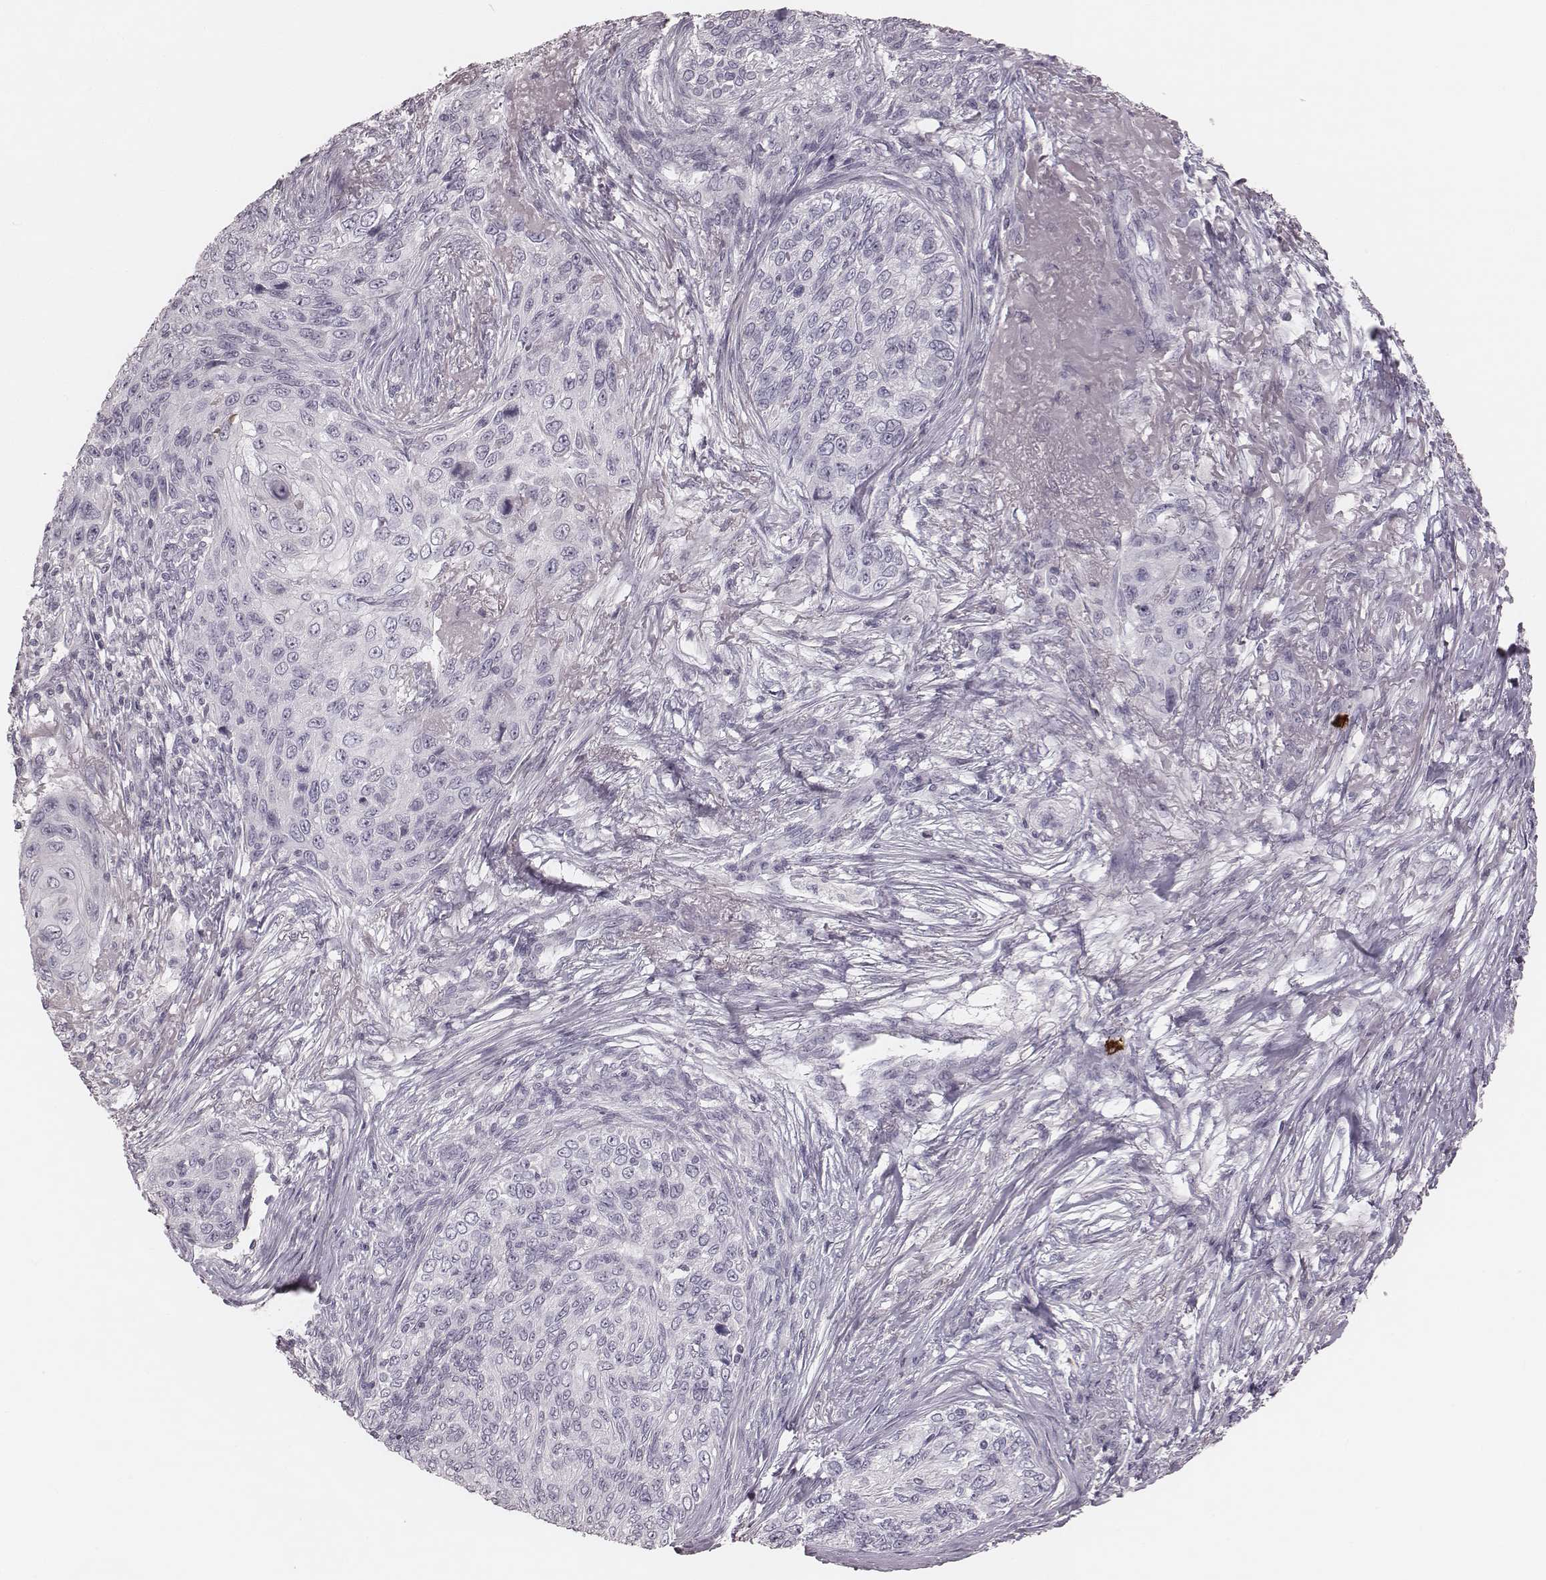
{"staining": {"intensity": "negative", "quantity": "none", "location": "none"}, "tissue": "skin cancer", "cell_type": "Tumor cells", "image_type": "cancer", "snomed": [{"axis": "morphology", "description": "Squamous cell carcinoma, NOS"}, {"axis": "topography", "description": "Skin"}], "caption": "A micrograph of skin cancer (squamous cell carcinoma) stained for a protein displays no brown staining in tumor cells. (DAB immunohistochemistry visualized using brightfield microscopy, high magnification).", "gene": "S100Z", "patient": {"sex": "male", "age": 92}}